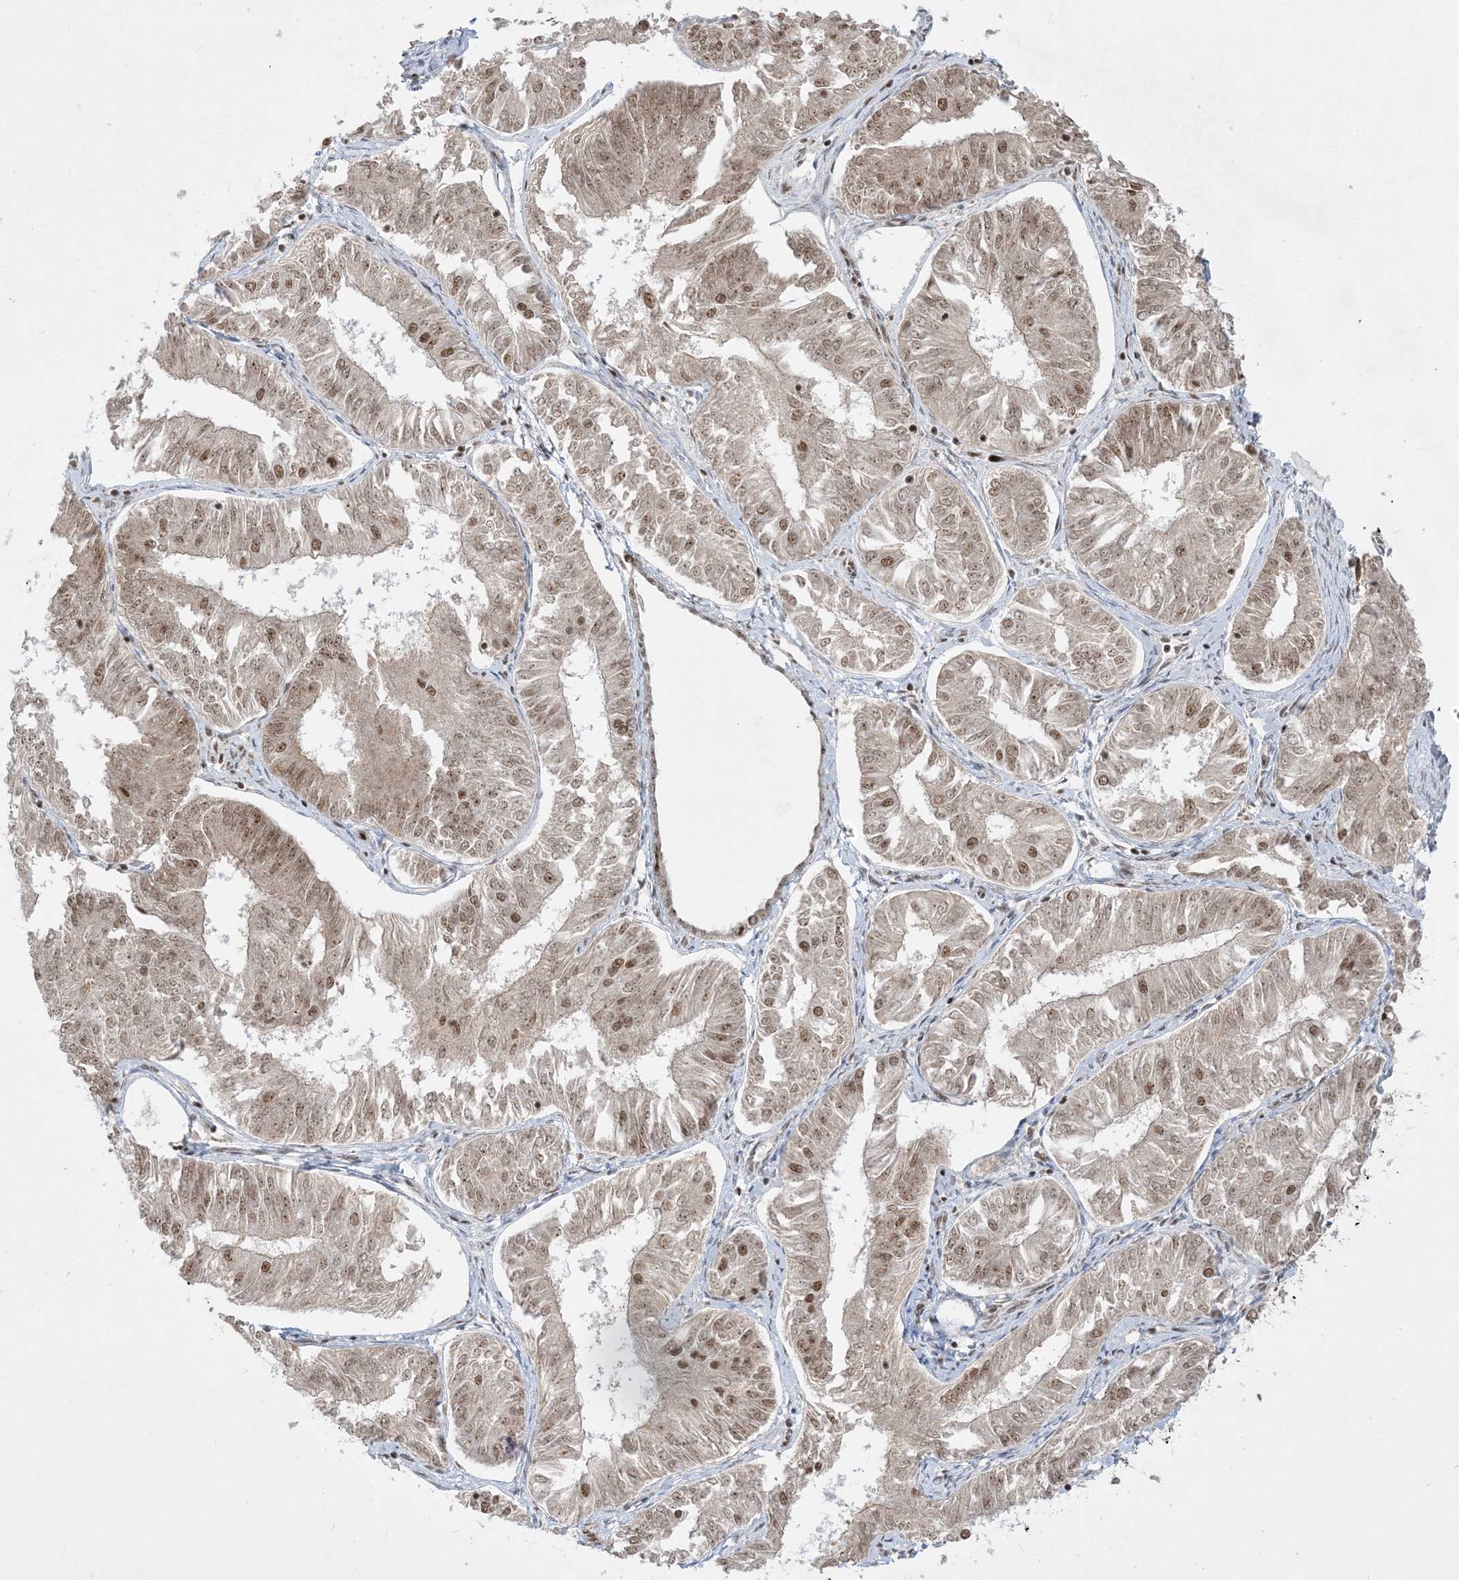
{"staining": {"intensity": "moderate", "quantity": ">75%", "location": "nuclear"}, "tissue": "endometrial cancer", "cell_type": "Tumor cells", "image_type": "cancer", "snomed": [{"axis": "morphology", "description": "Adenocarcinoma, NOS"}, {"axis": "topography", "description": "Endometrium"}], "caption": "Immunohistochemistry (IHC) of human adenocarcinoma (endometrial) exhibits medium levels of moderate nuclear staining in about >75% of tumor cells. The staining is performed using DAB brown chromogen to label protein expression. The nuclei are counter-stained blue using hematoxylin.", "gene": "PPIL2", "patient": {"sex": "female", "age": 58}}